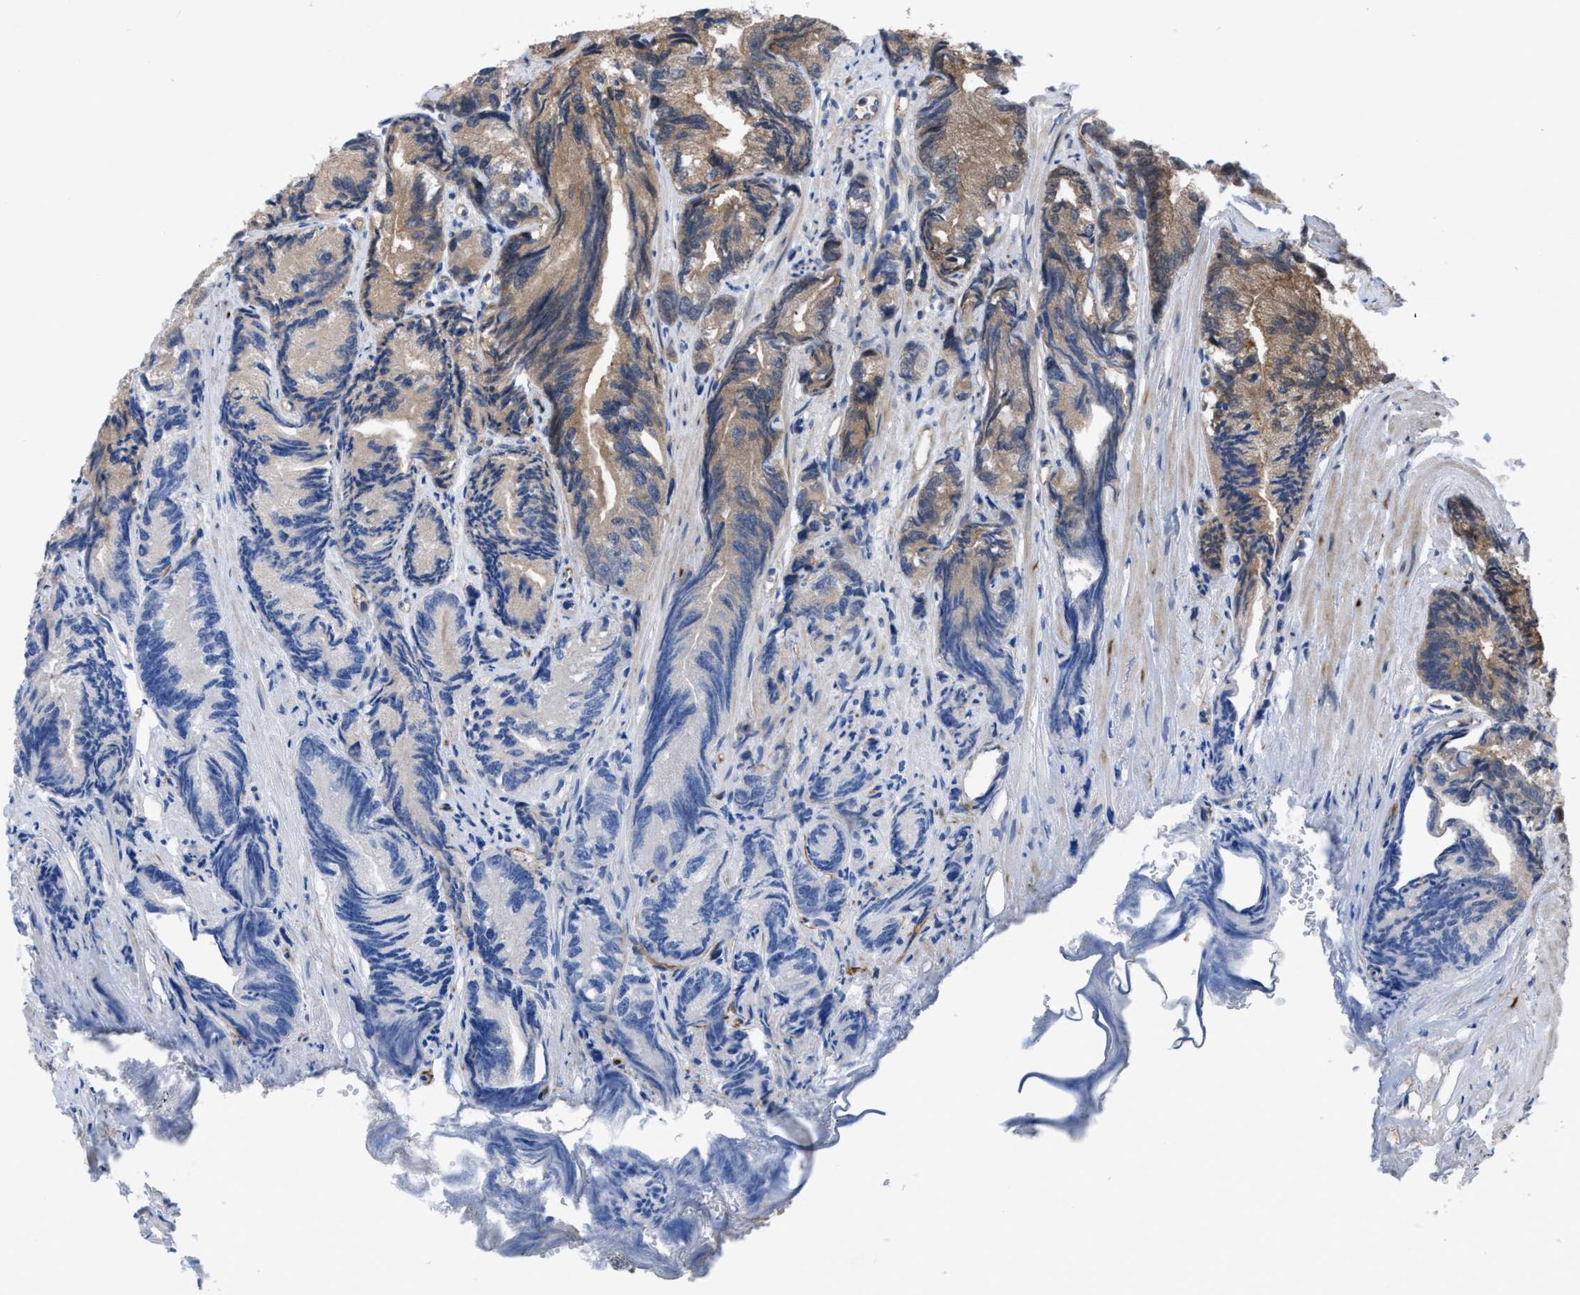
{"staining": {"intensity": "moderate", "quantity": "25%-75%", "location": "cytoplasmic/membranous"}, "tissue": "prostate cancer", "cell_type": "Tumor cells", "image_type": "cancer", "snomed": [{"axis": "morphology", "description": "Adenocarcinoma, Low grade"}, {"axis": "topography", "description": "Prostate"}], "caption": "Immunohistochemistry (IHC) histopathology image of prostate cancer stained for a protein (brown), which reveals medium levels of moderate cytoplasmic/membranous positivity in approximately 25%-75% of tumor cells.", "gene": "IL17RE", "patient": {"sex": "male", "age": 89}}